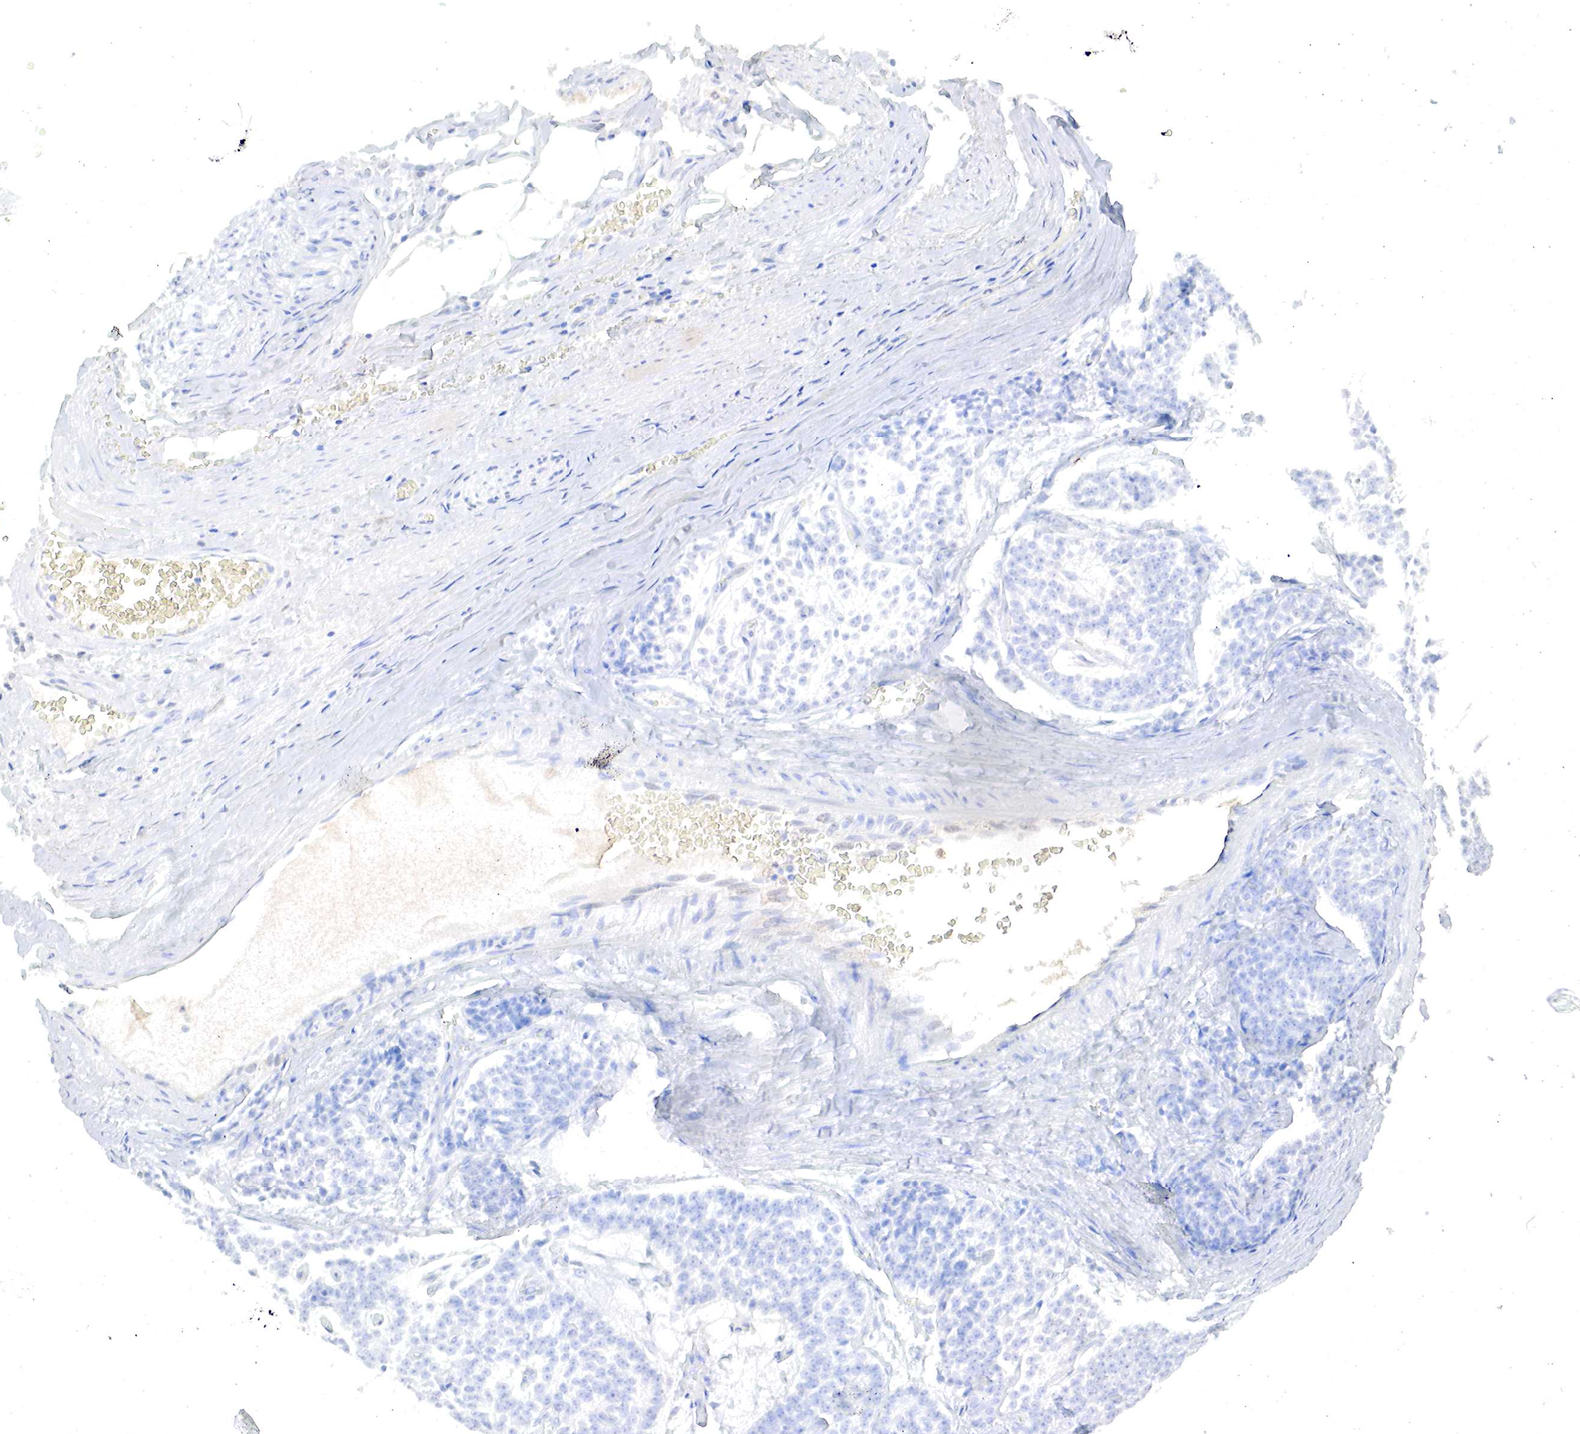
{"staining": {"intensity": "negative", "quantity": "none", "location": "none"}, "tissue": "carcinoid", "cell_type": "Tumor cells", "image_type": "cancer", "snomed": [{"axis": "morphology", "description": "Carcinoid, malignant, NOS"}, {"axis": "topography", "description": "Stomach"}], "caption": "An IHC histopathology image of carcinoid (malignant) is shown. There is no staining in tumor cells of carcinoid (malignant).", "gene": "OTC", "patient": {"sex": "female", "age": 76}}